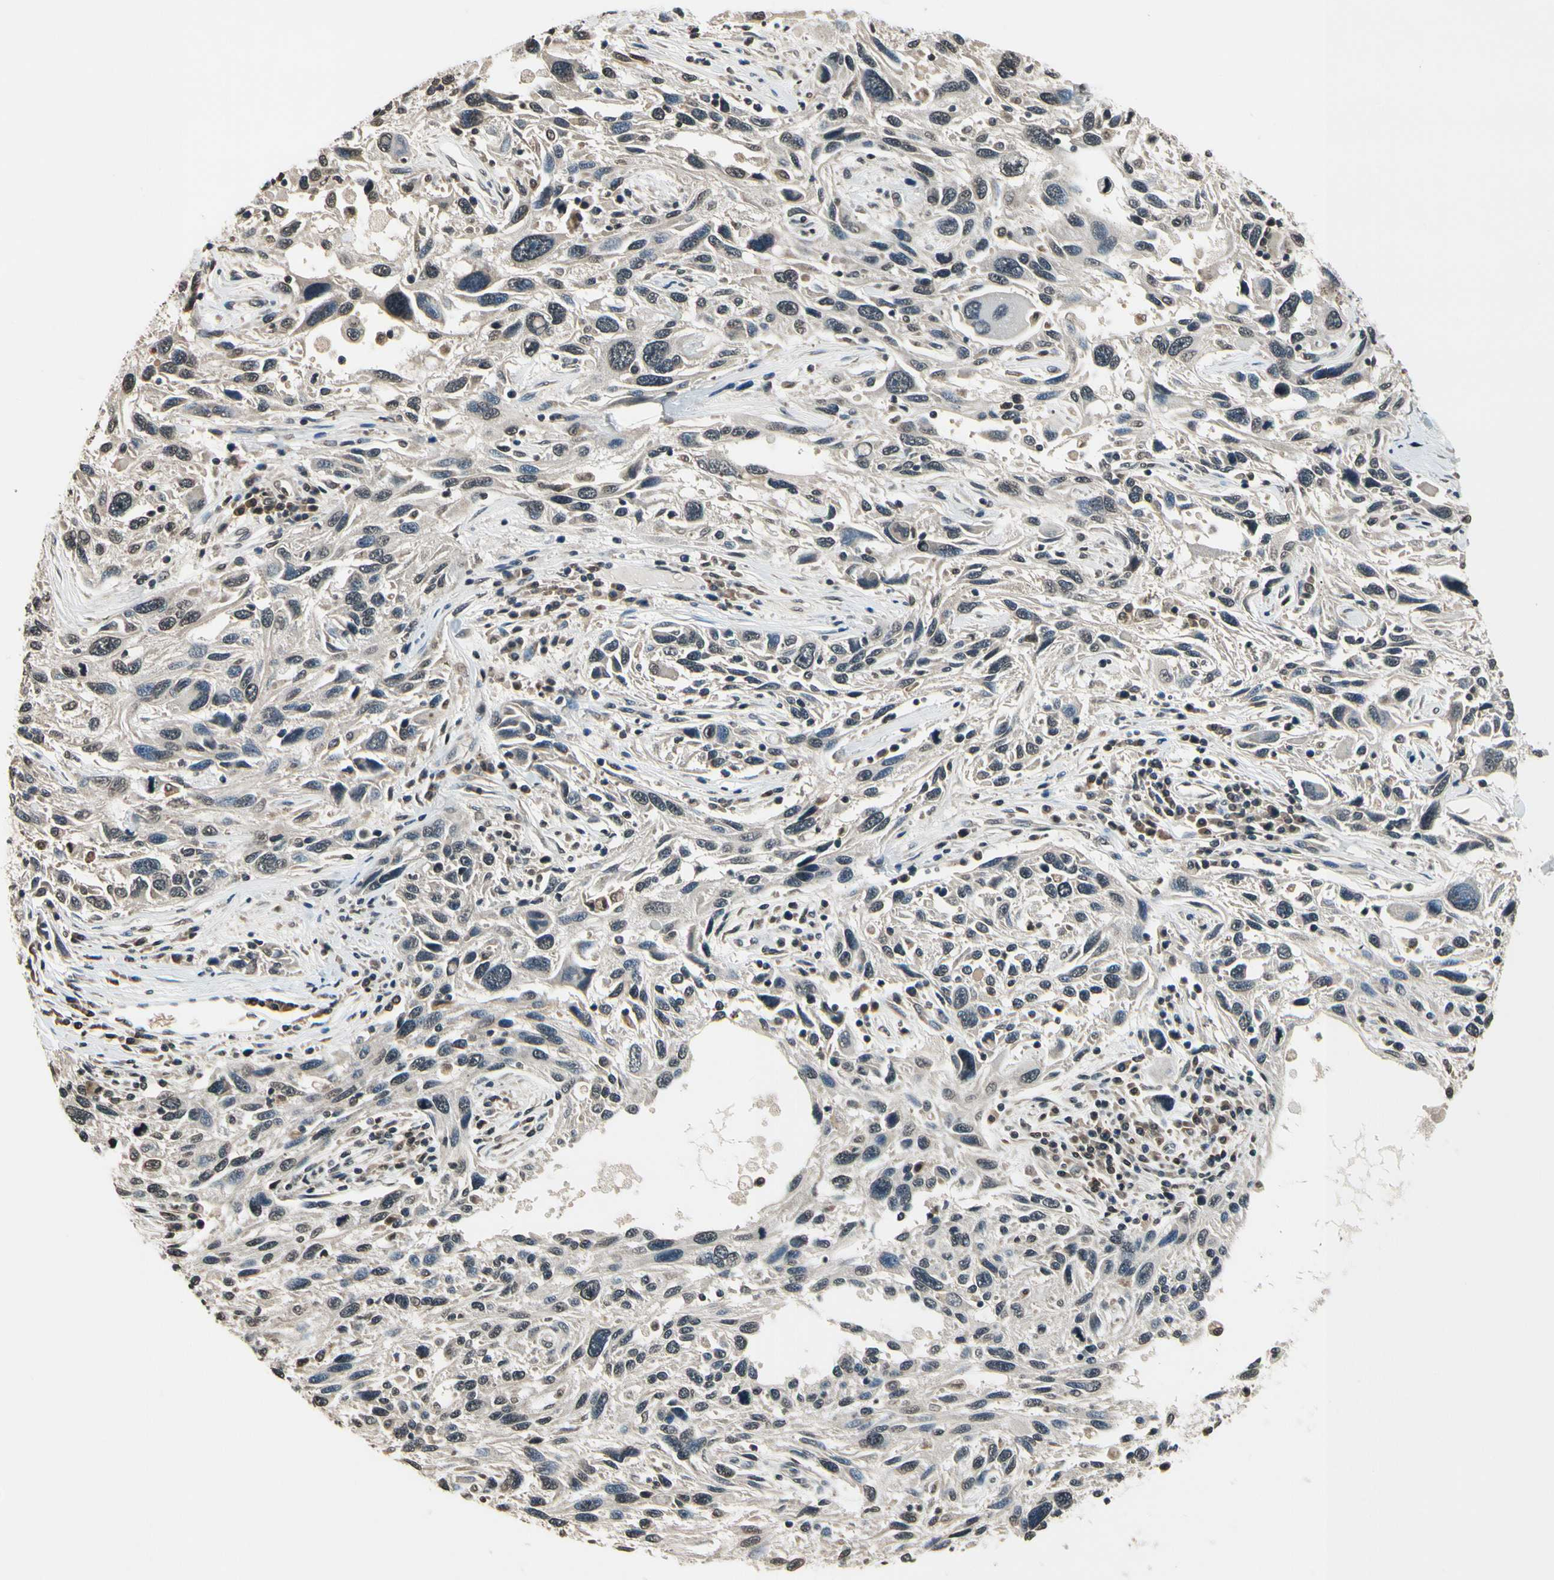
{"staining": {"intensity": "weak", "quantity": ">75%", "location": "cytoplasmic/membranous"}, "tissue": "melanoma", "cell_type": "Tumor cells", "image_type": "cancer", "snomed": [{"axis": "morphology", "description": "Malignant melanoma, NOS"}, {"axis": "topography", "description": "Skin"}], "caption": "Immunohistochemistry of human melanoma reveals low levels of weak cytoplasmic/membranous positivity in about >75% of tumor cells. Immunohistochemistry (ihc) stains the protein of interest in brown and the nuclei are stained blue.", "gene": "GCLC", "patient": {"sex": "male", "age": 53}}